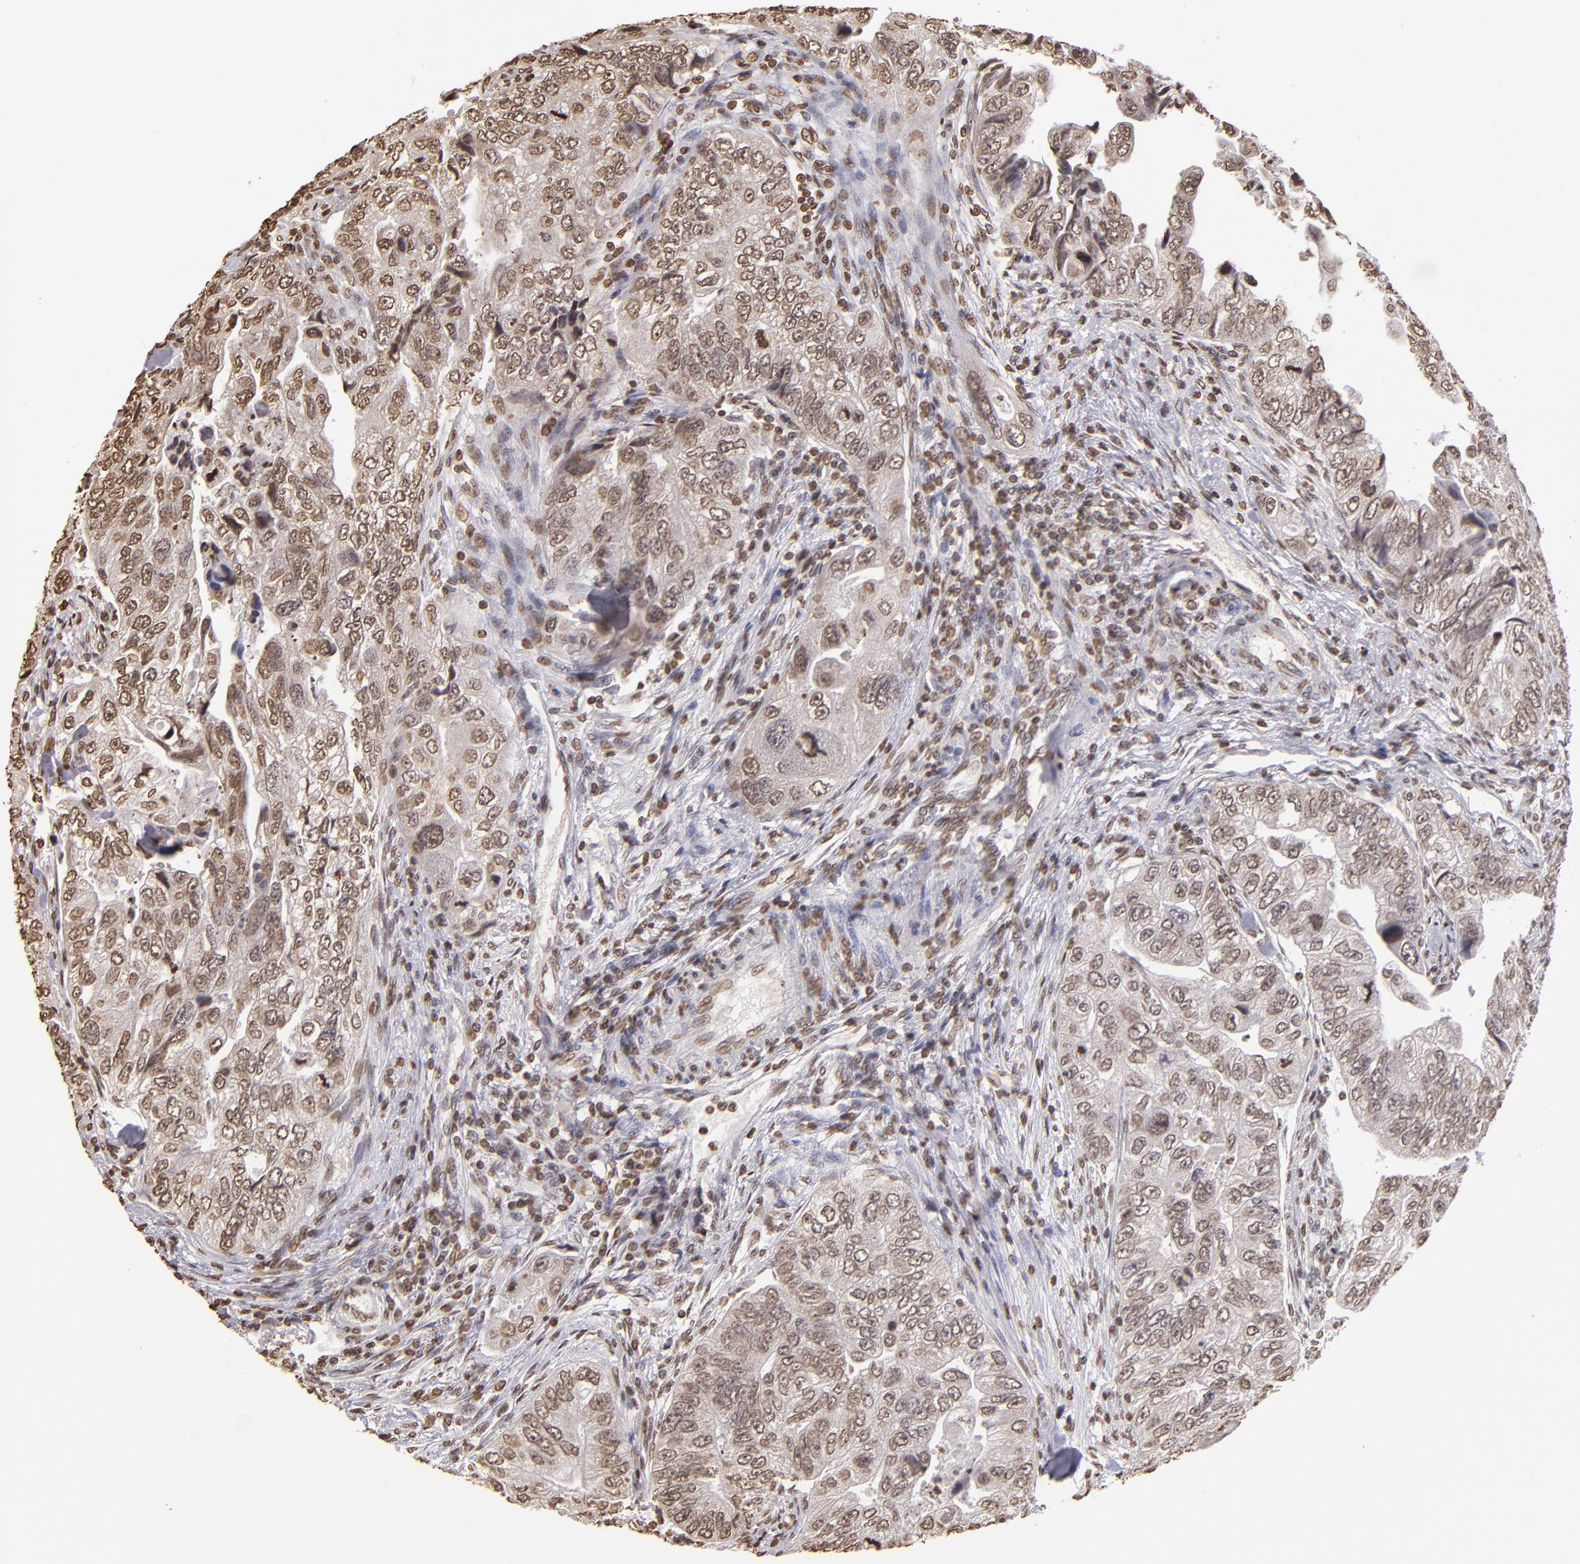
{"staining": {"intensity": "moderate", "quantity": ">75%", "location": "nuclear"}, "tissue": "colorectal cancer", "cell_type": "Tumor cells", "image_type": "cancer", "snomed": [{"axis": "morphology", "description": "Adenocarcinoma, NOS"}, {"axis": "topography", "description": "Colon"}], "caption": "Protein expression analysis of human adenocarcinoma (colorectal) reveals moderate nuclear positivity in approximately >75% of tumor cells.", "gene": "LBX1", "patient": {"sex": "female", "age": 11}}